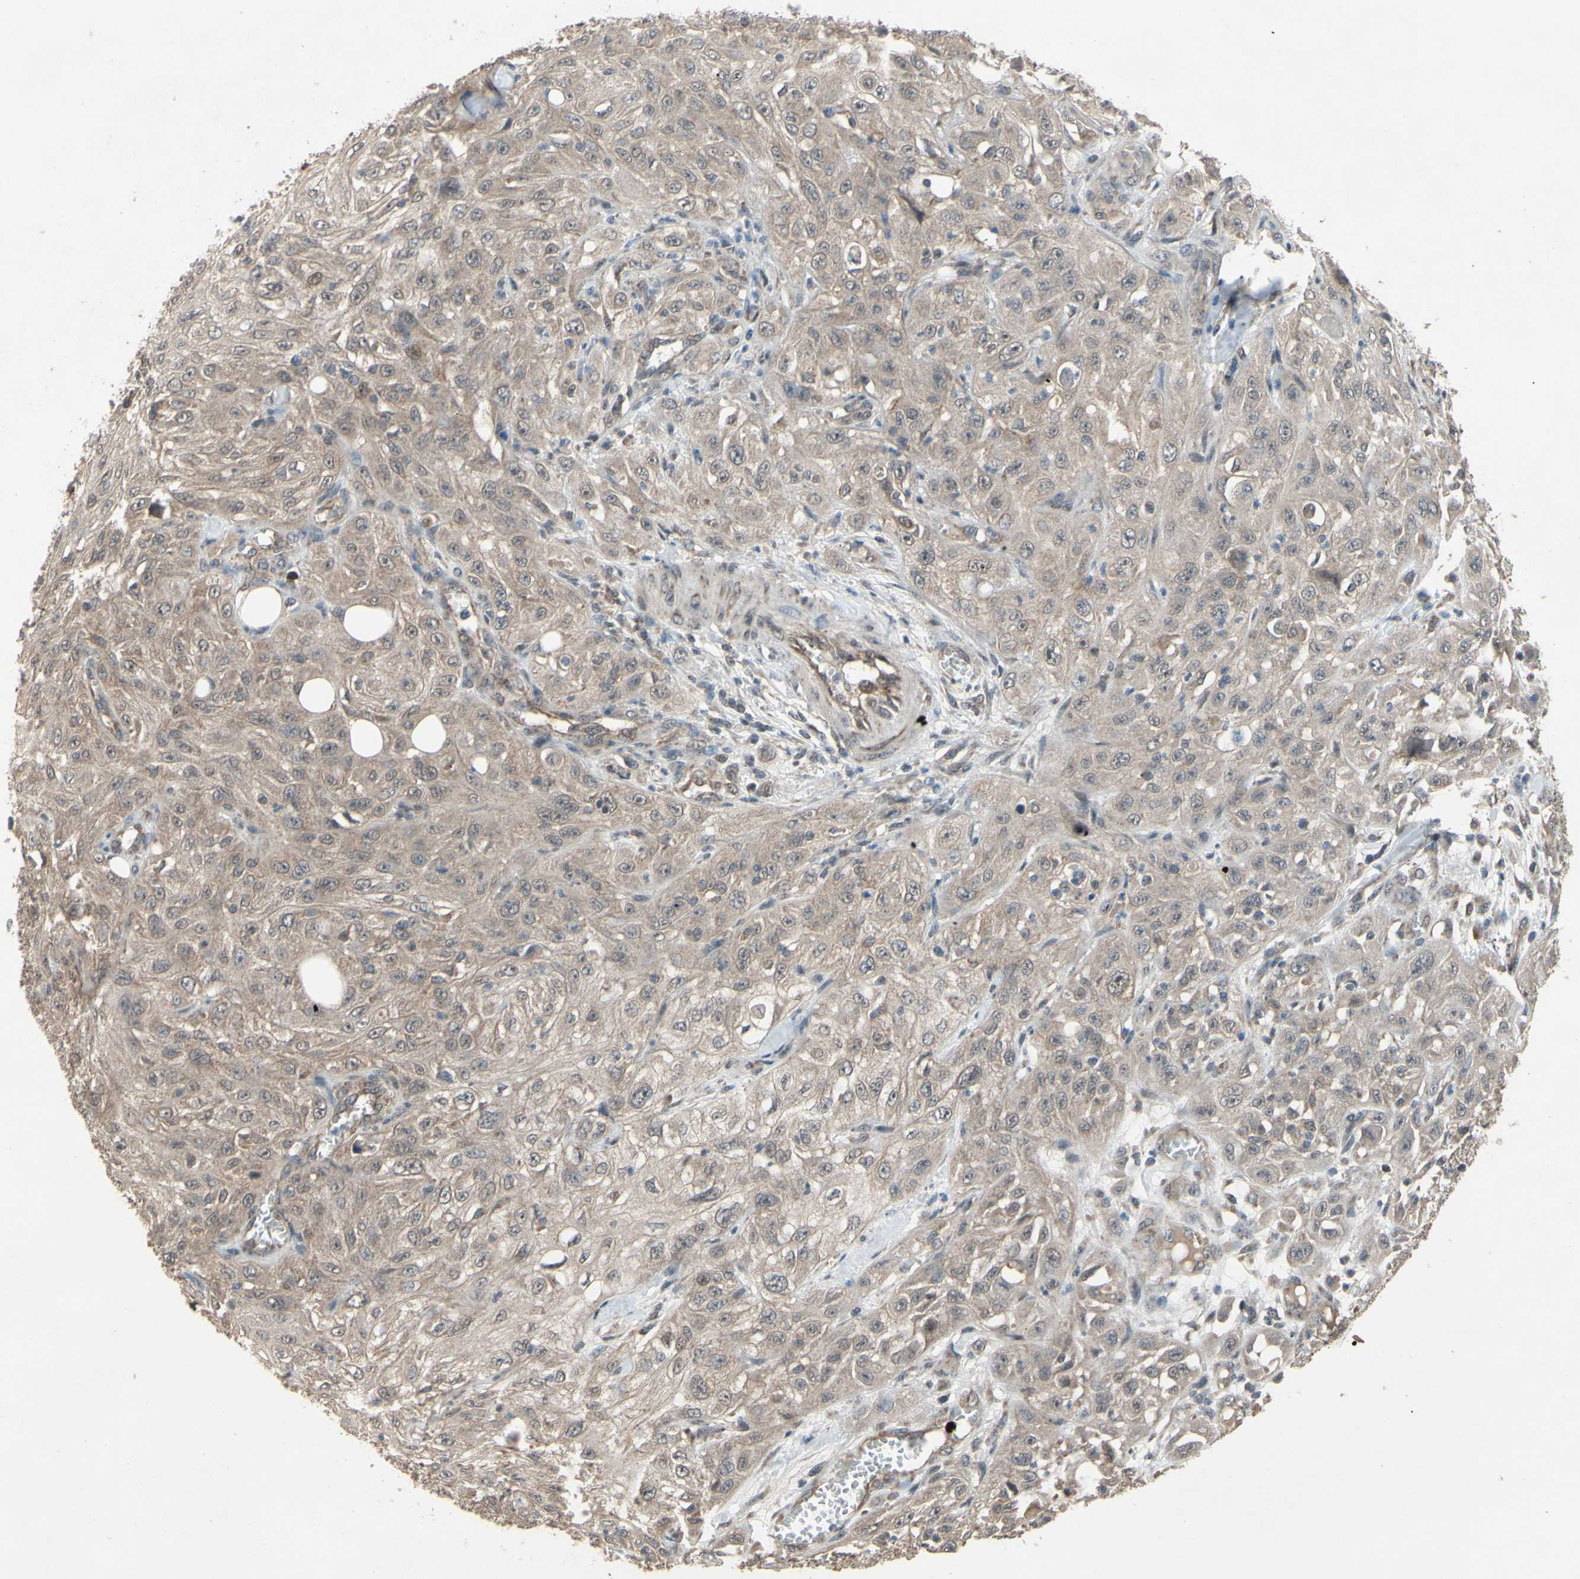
{"staining": {"intensity": "weak", "quantity": ">75%", "location": "cytoplasmic/membranous"}, "tissue": "skin cancer", "cell_type": "Tumor cells", "image_type": "cancer", "snomed": [{"axis": "morphology", "description": "Squamous cell carcinoma, NOS"}, {"axis": "morphology", "description": "Squamous cell carcinoma, metastatic, NOS"}, {"axis": "topography", "description": "Skin"}, {"axis": "topography", "description": "Lymph node"}], "caption": "There is low levels of weak cytoplasmic/membranous staining in tumor cells of skin cancer (metastatic squamous cell carcinoma), as demonstrated by immunohistochemical staining (brown color).", "gene": "CD164", "patient": {"sex": "male", "age": 75}}